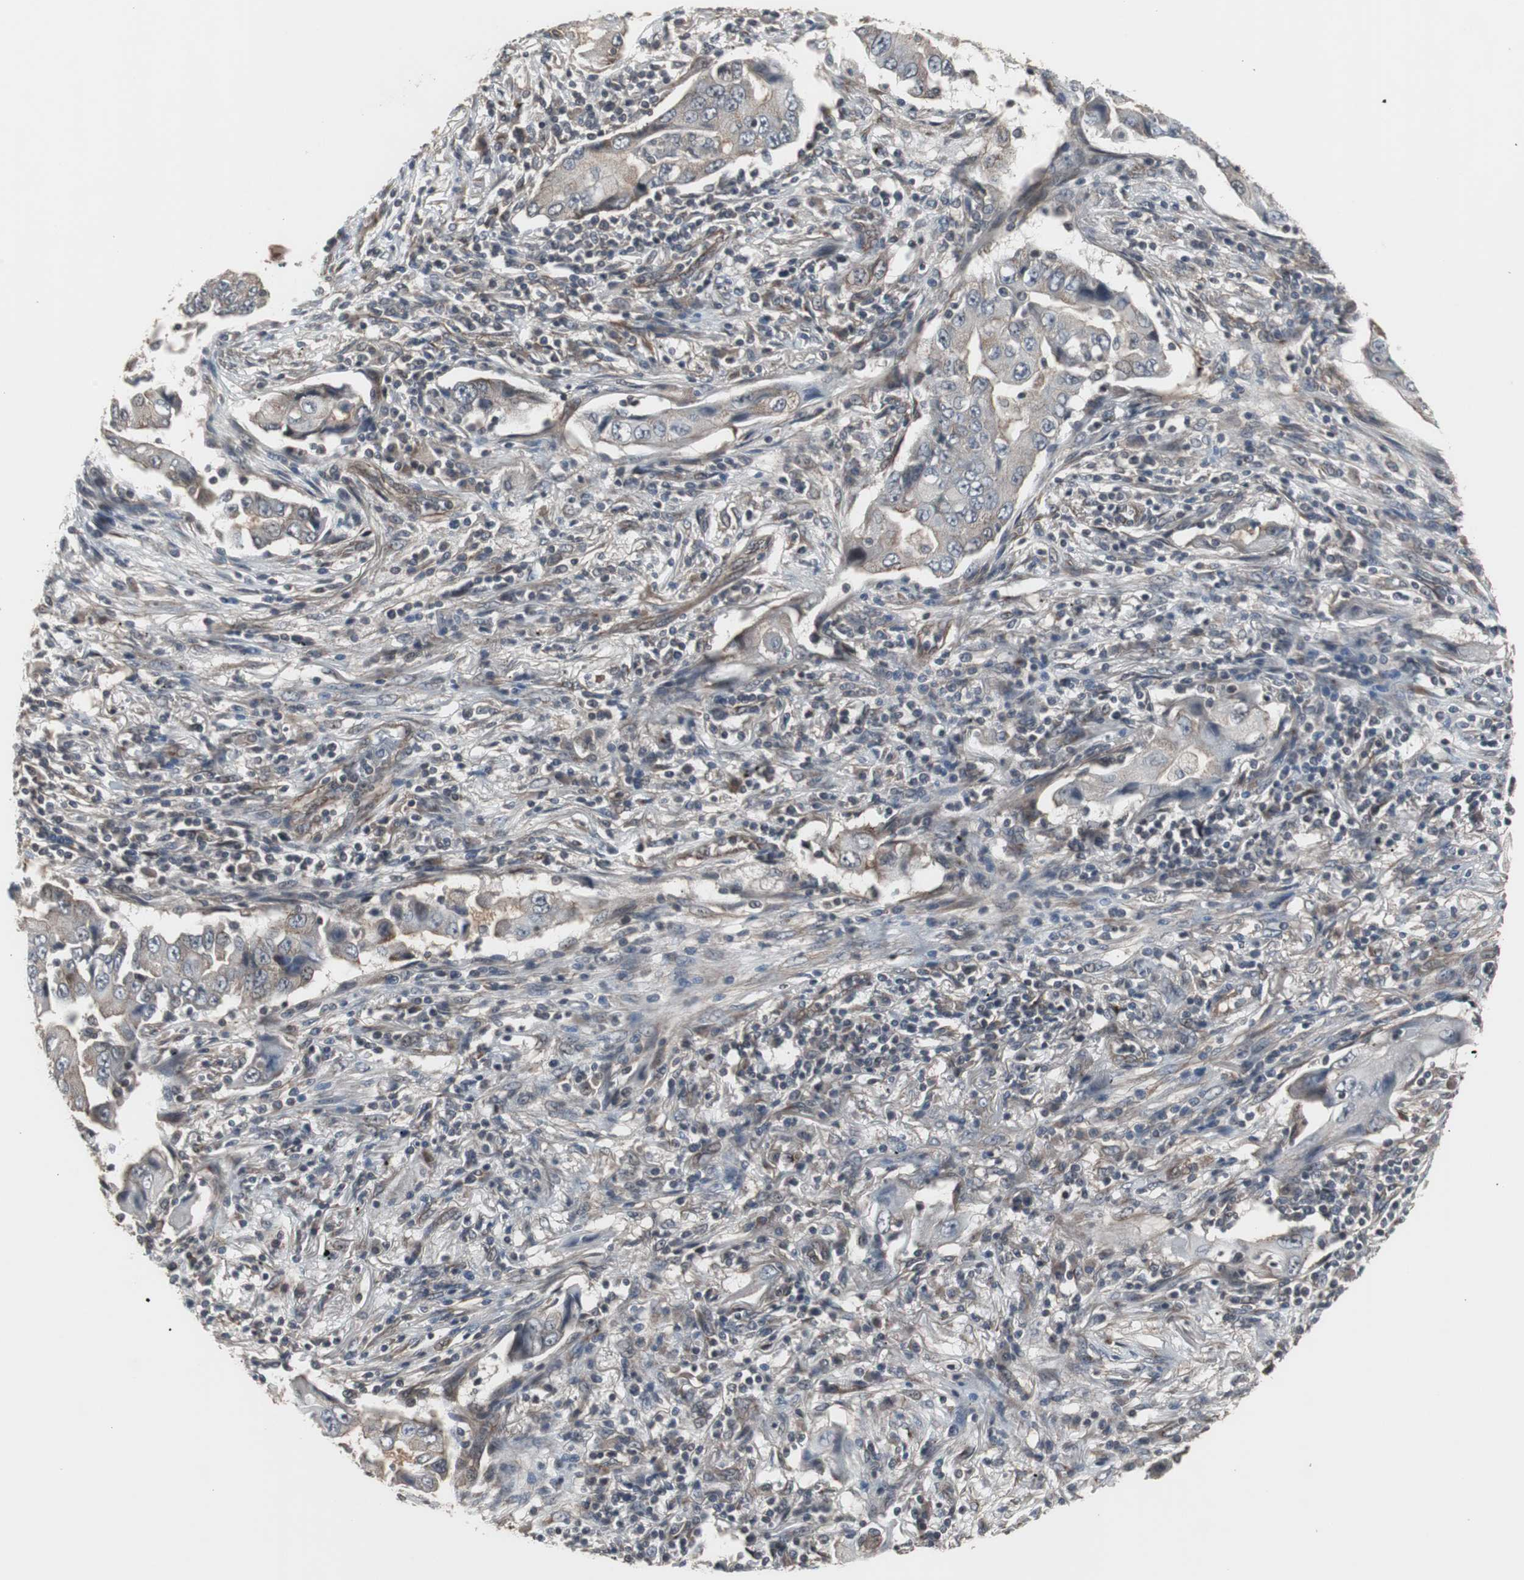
{"staining": {"intensity": "weak", "quantity": ">75%", "location": "cytoplasmic/membranous"}, "tissue": "lung cancer", "cell_type": "Tumor cells", "image_type": "cancer", "snomed": [{"axis": "morphology", "description": "Adenocarcinoma, NOS"}, {"axis": "topography", "description": "Lung"}], "caption": "The histopathology image demonstrates a brown stain indicating the presence of a protein in the cytoplasmic/membranous of tumor cells in lung cancer.", "gene": "ATP2B2", "patient": {"sex": "female", "age": 65}}